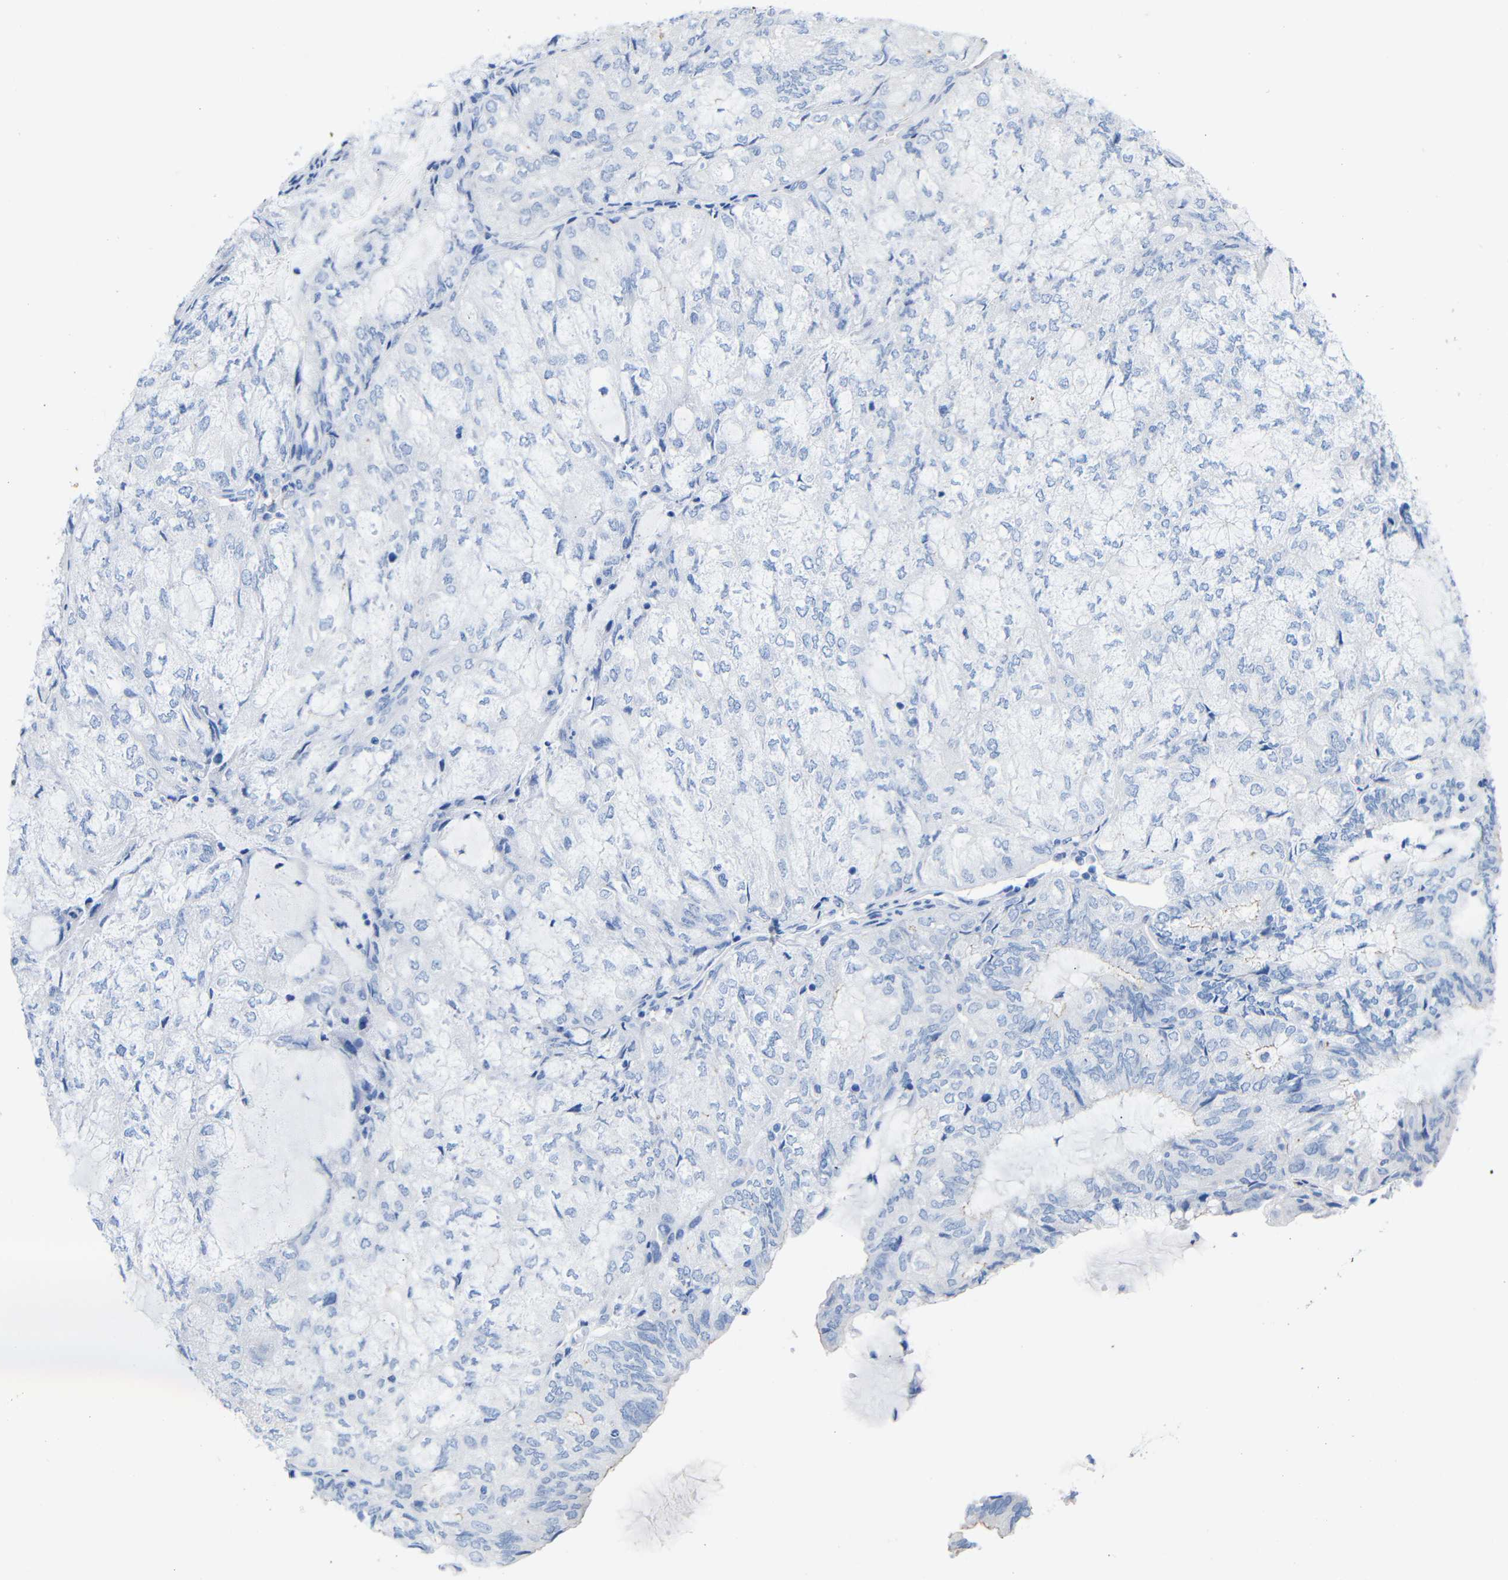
{"staining": {"intensity": "weak", "quantity": "25%-75%", "location": "cytoplasmic/membranous"}, "tissue": "endometrial cancer", "cell_type": "Tumor cells", "image_type": "cancer", "snomed": [{"axis": "morphology", "description": "Adenocarcinoma, NOS"}, {"axis": "topography", "description": "Endometrium"}], "caption": "This image shows endometrial cancer (adenocarcinoma) stained with immunohistochemistry to label a protein in brown. The cytoplasmic/membranous of tumor cells show weak positivity for the protein. Nuclei are counter-stained blue.", "gene": "CGNL1", "patient": {"sex": "female", "age": 81}}